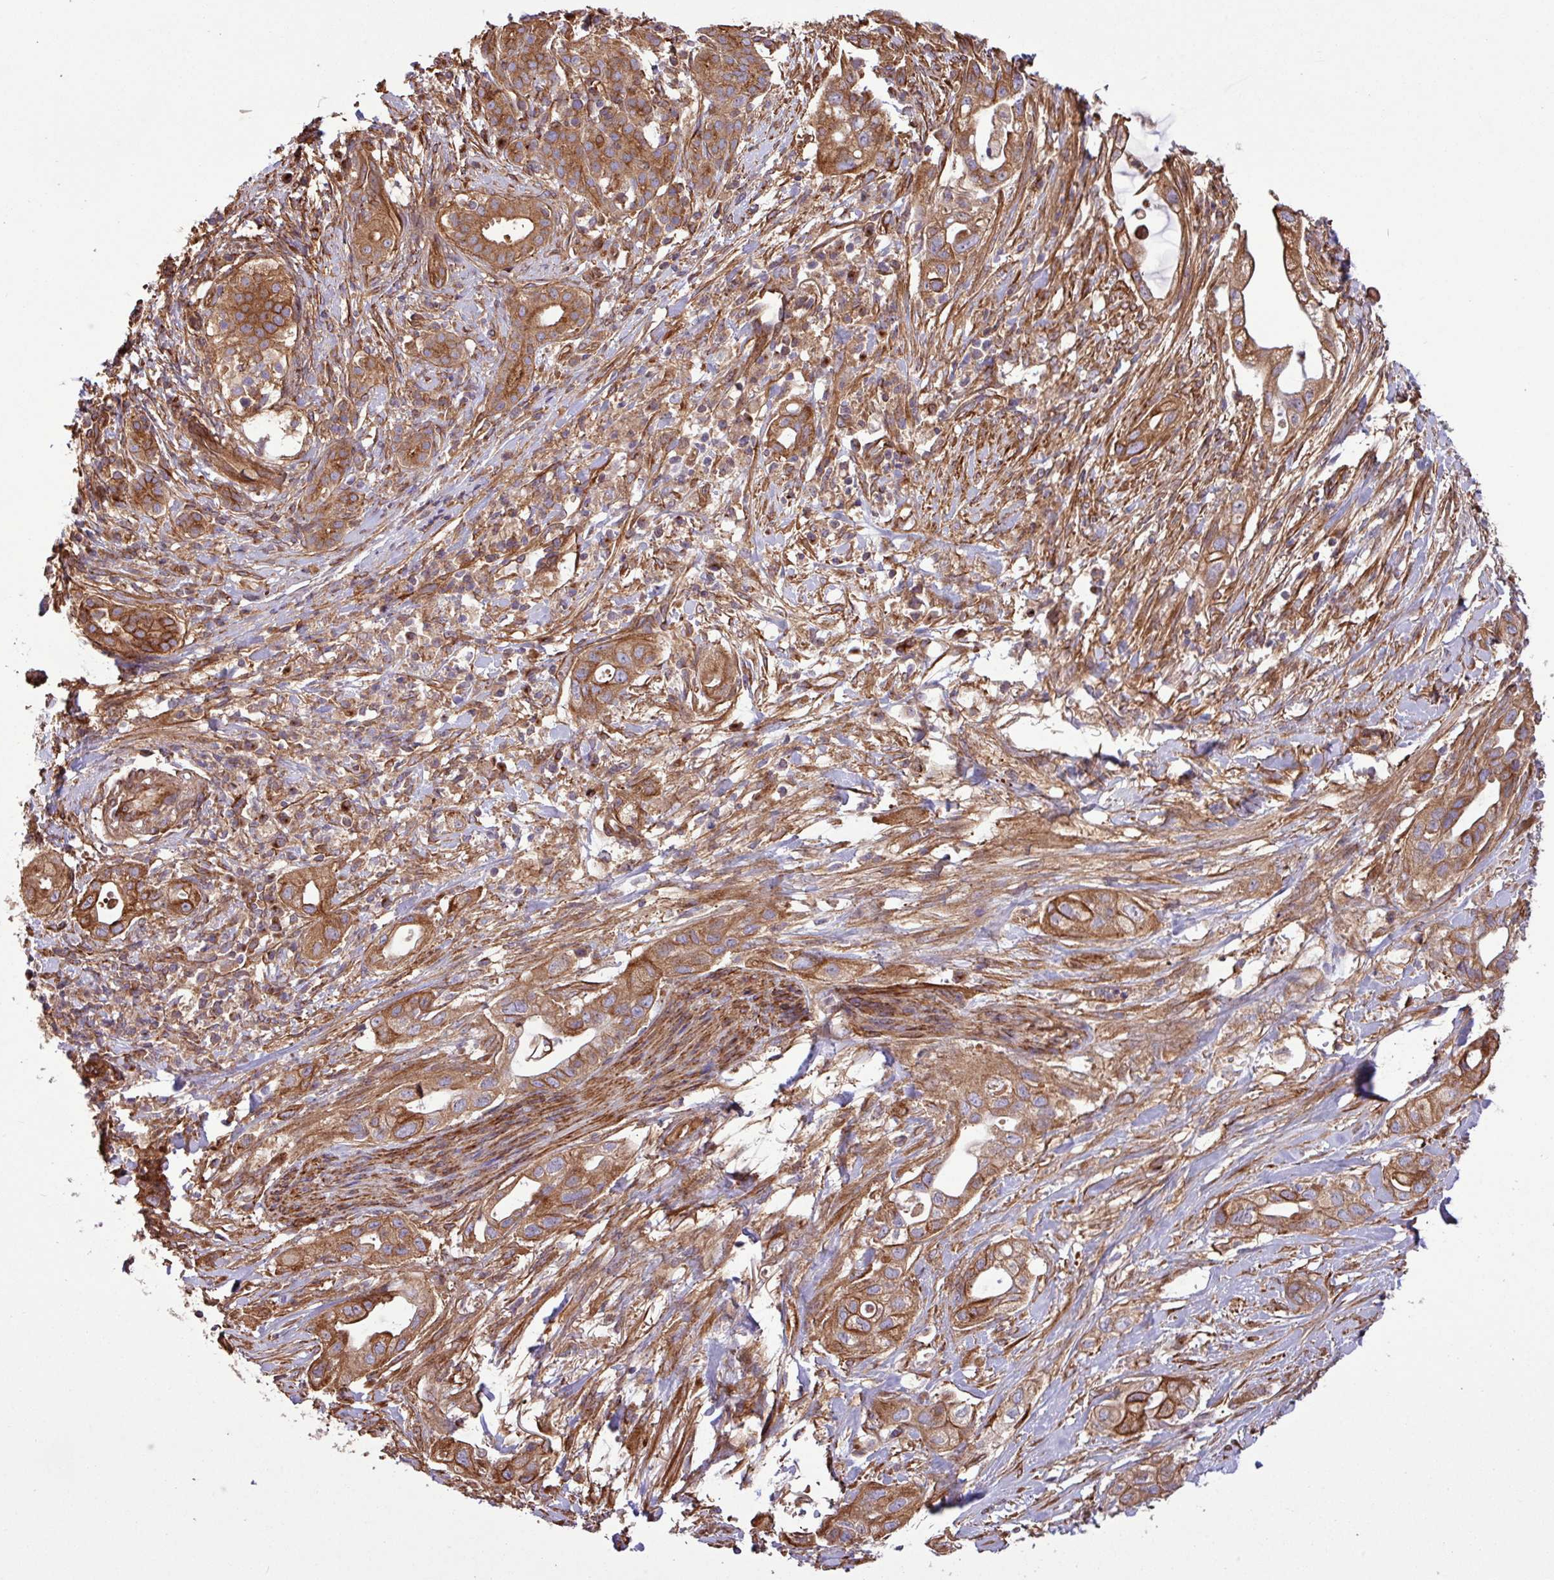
{"staining": {"intensity": "strong", "quantity": ">75%", "location": "cytoplasmic/membranous"}, "tissue": "pancreatic cancer", "cell_type": "Tumor cells", "image_type": "cancer", "snomed": [{"axis": "morphology", "description": "Adenocarcinoma, NOS"}, {"axis": "topography", "description": "Pancreas"}], "caption": "Pancreatic adenocarcinoma stained with DAB immunohistochemistry (IHC) exhibits high levels of strong cytoplasmic/membranous expression in about >75% of tumor cells.", "gene": "ZNF300", "patient": {"sex": "male", "age": 44}}